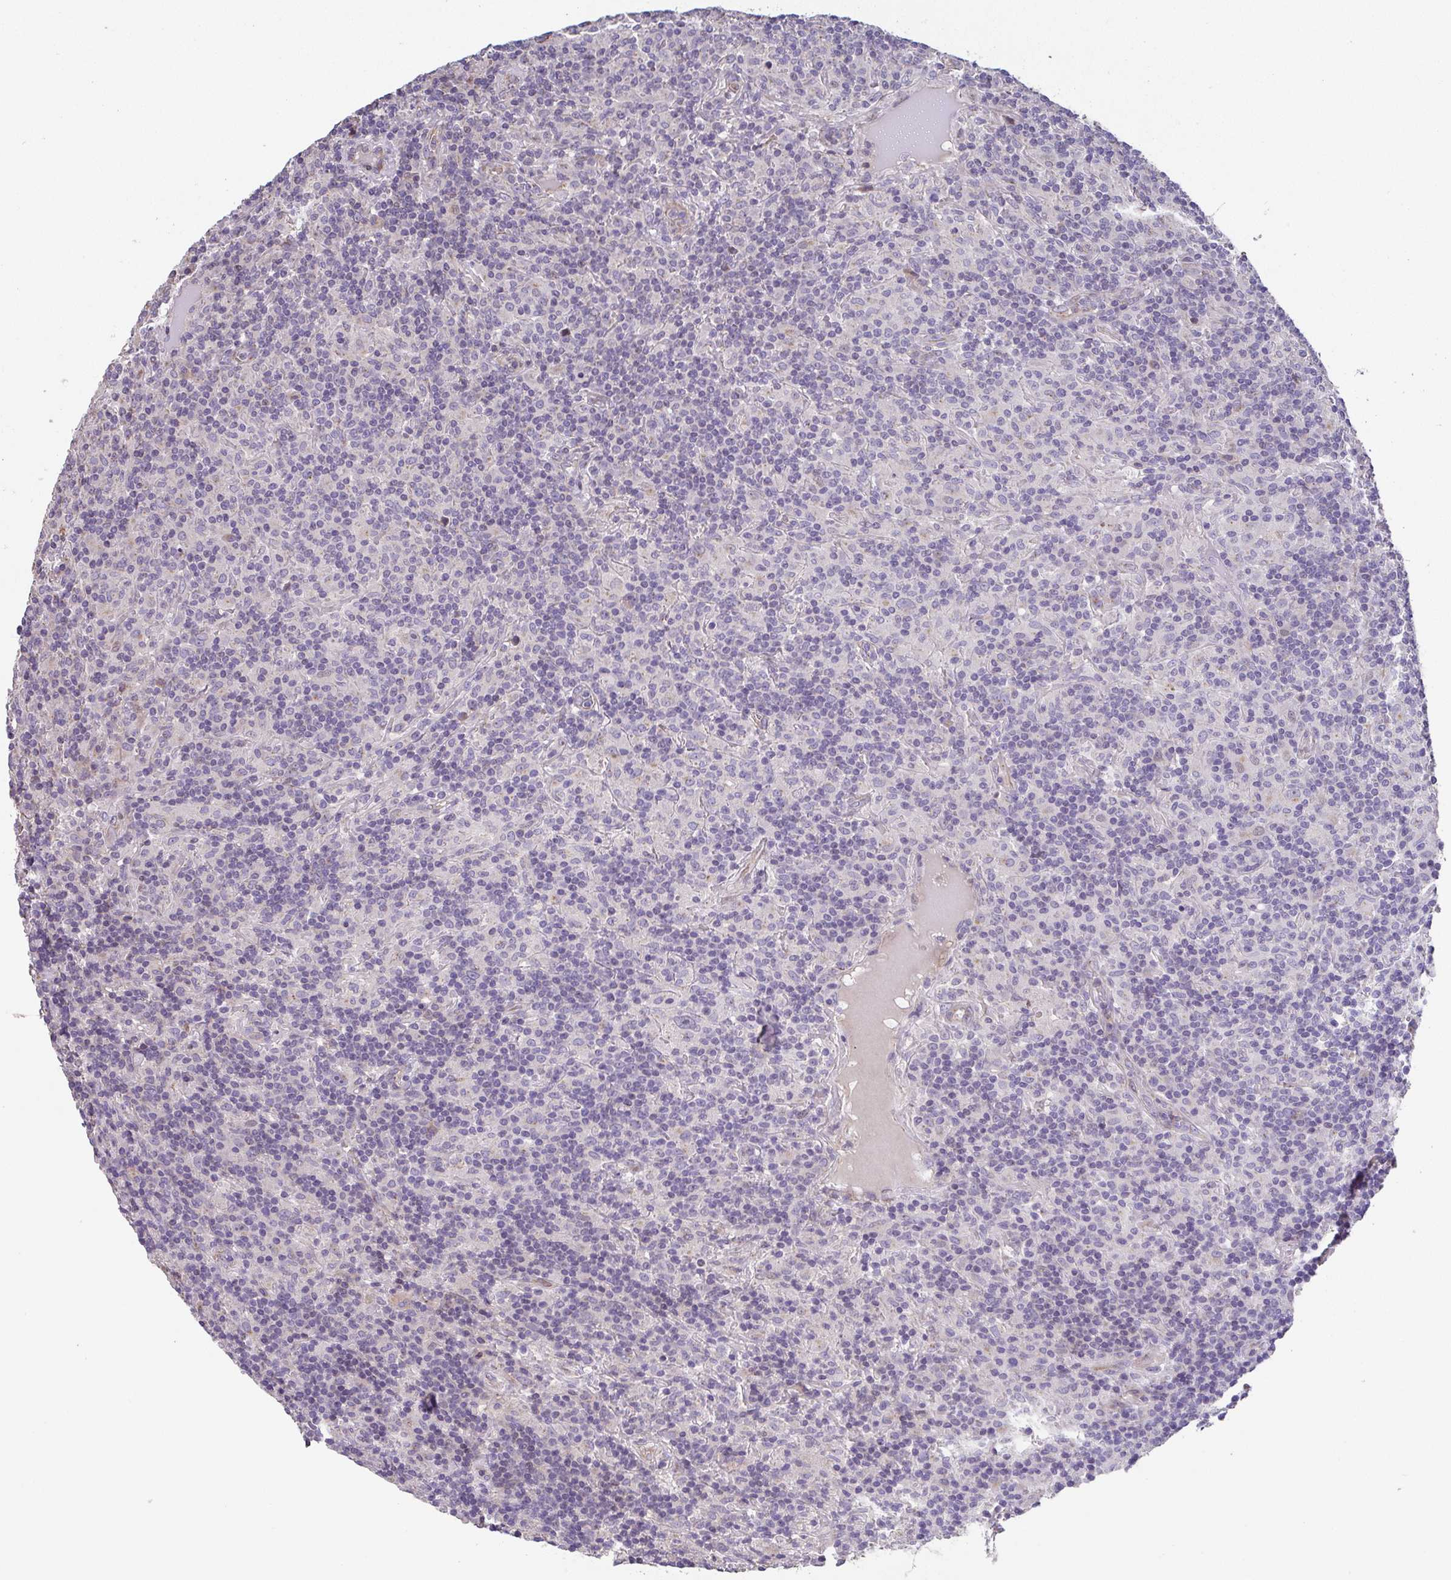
{"staining": {"intensity": "negative", "quantity": "none", "location": "none"}, "tissue": "lymphoma", "cell_type": "Tumor cells", "image_type": "cancer", "snomed": [{"axis": "morphology", "description": "Hodgkin's disease, NOS"}, {"axis": "topography", "description": "Lymph node"}], "caption": "Tumor cells are negative for protein expression in human lymphoma.", "gene": "RUNDC3B", "patient": {"sex": "male", "age": 70}}